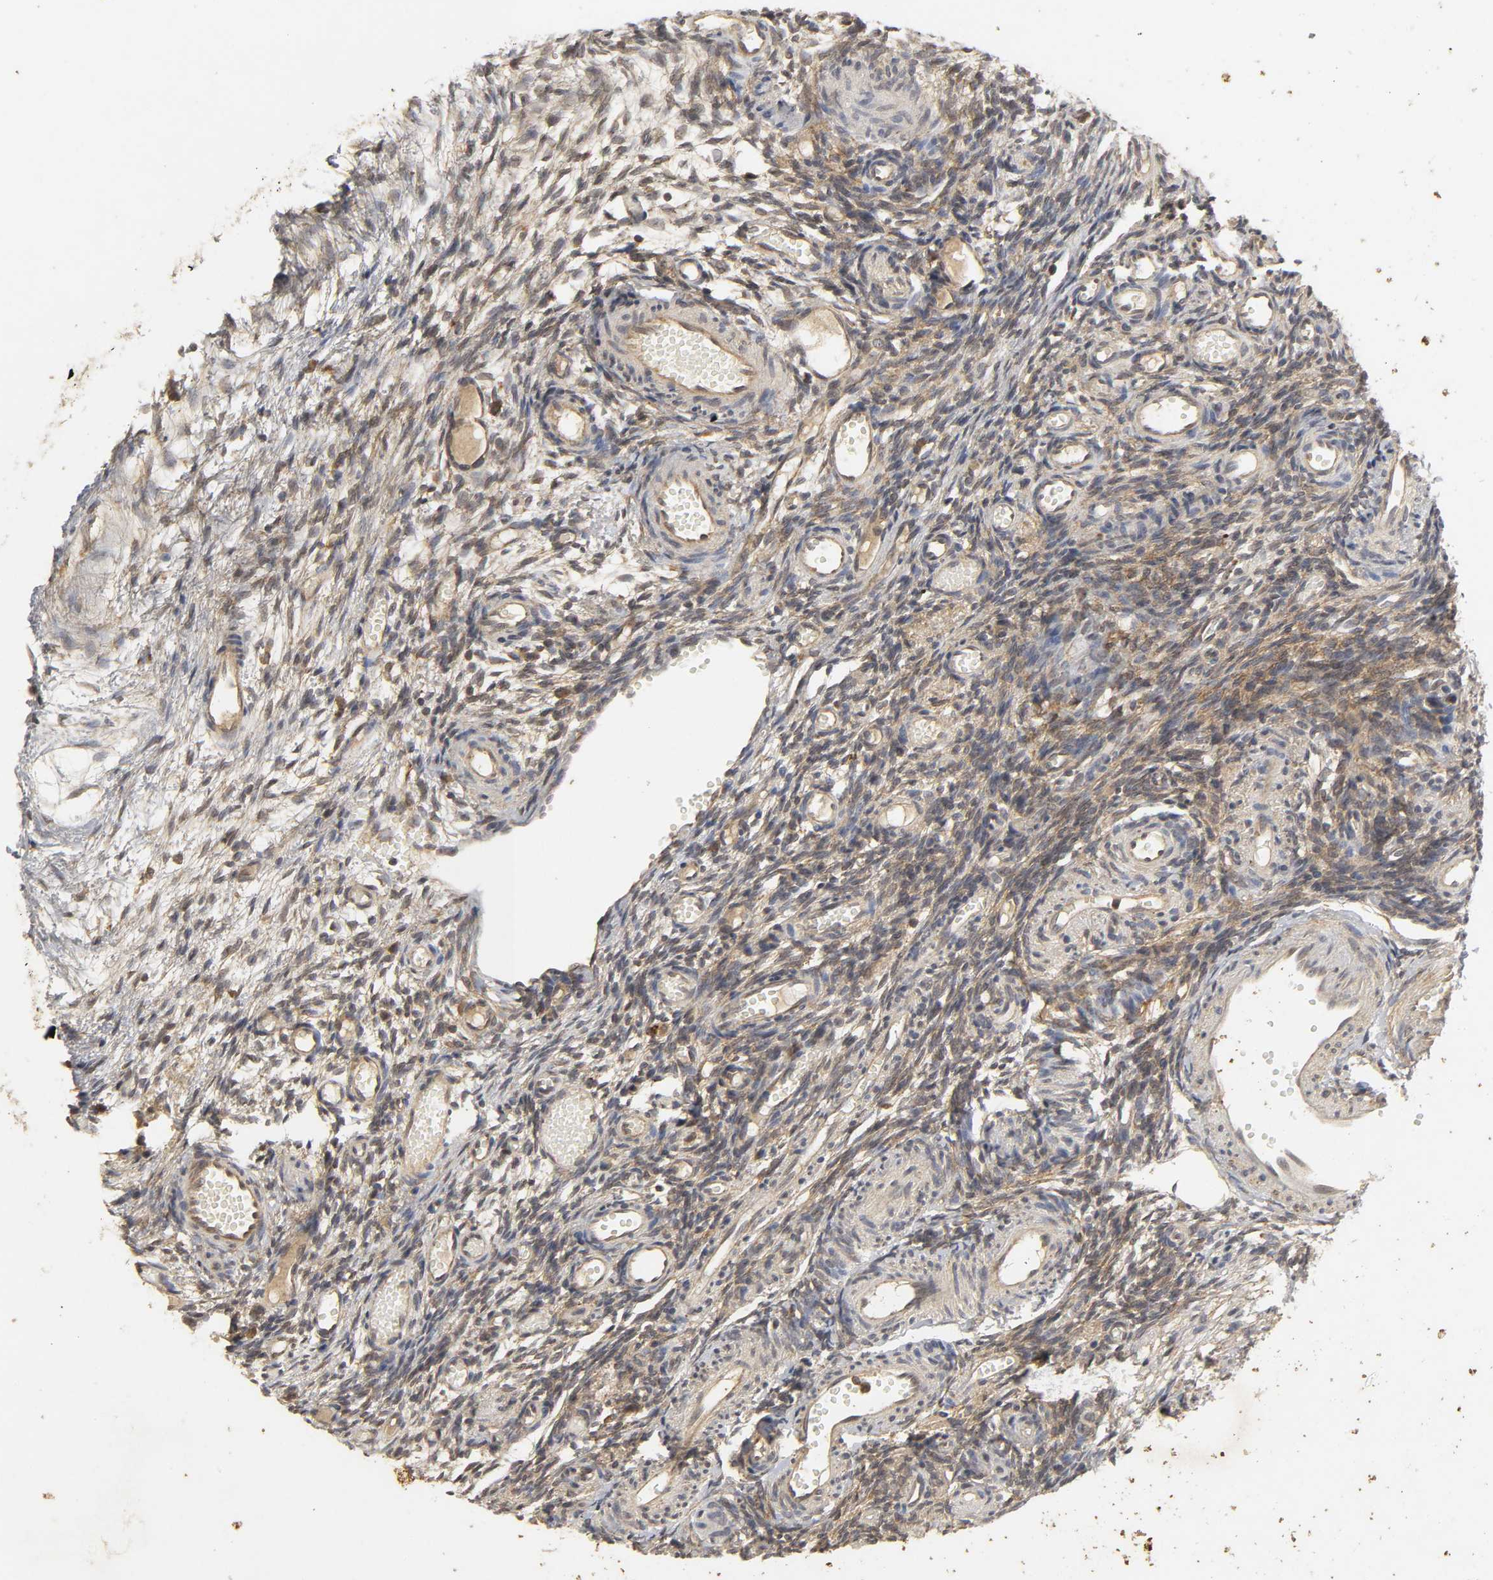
{"staining": {"intensity": "weak", "quantity": ">75%", "location": "cytoplasmic/membranous"}, "tissue": "ovary", "cell_type": "Ovarian stroma cells", "image_type": "normal", "snomed": [{"axis": "morphology", "description": "Normal tissue, NOS"}, {"axis": "topography", "description": "Ovary"}], "caption": "Weak cytoplasmic/membranous staining for a protein is seen in about >75% of ovarian stroma cells of unremarkable ovary using IHC.", "gene": "TRAF6", "patient": {"sex": "female", "age": 35}}